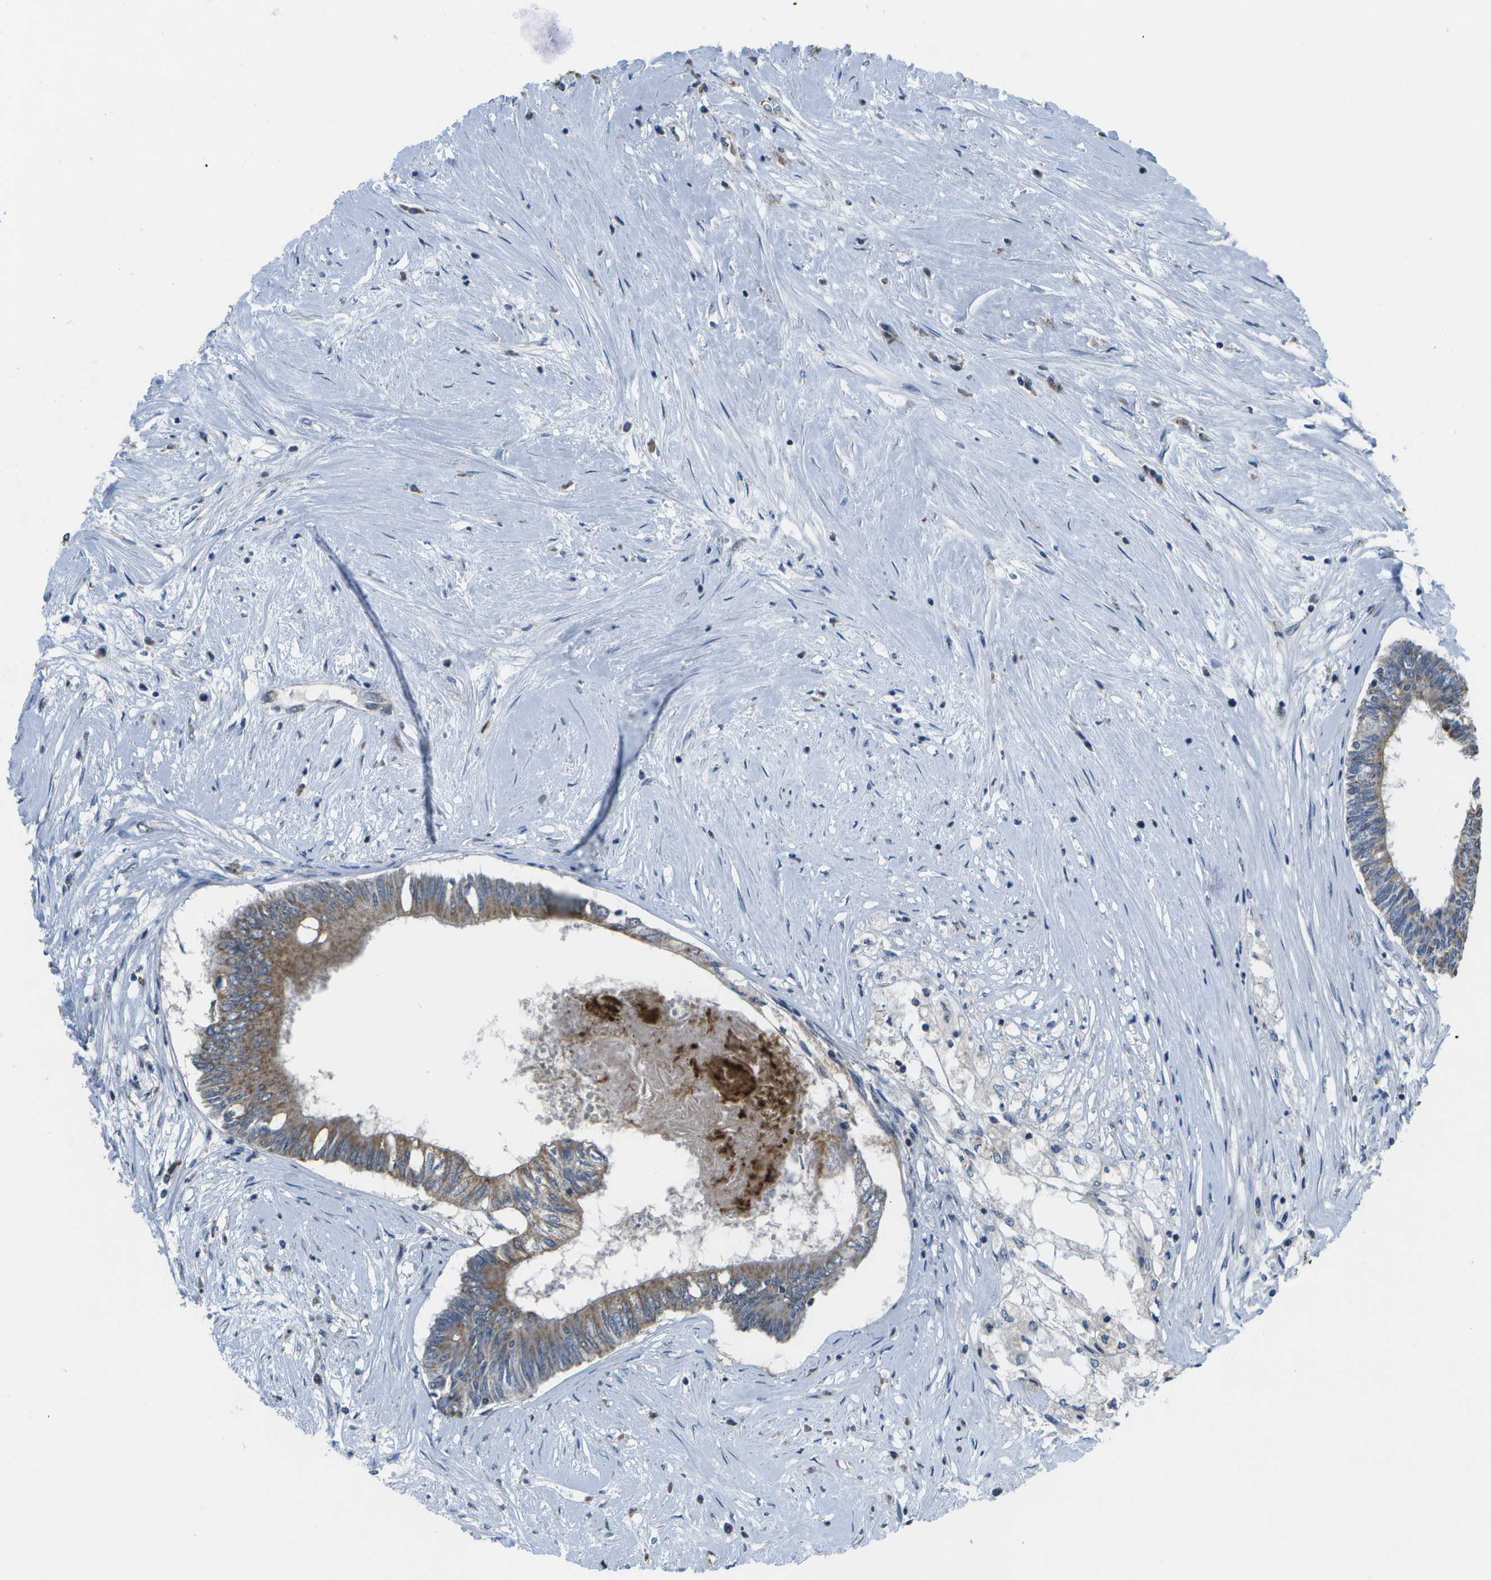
{"staining": {"intensity": "moderate", "quantity": ">75%", "location": "cytoplasmic/membranous"}, "tissue": "colorectal cancer", "cell_type": "Tumor cells", "image_type": "cancer", "snomed": [{"axis": "morphology", "description": "Adenocarcinoma, NOS"}, {"axis": "topography", "description": "Rectum"}], "caption": "Colorectal cancer (adenocarcinoma) stained with a brown dye shows moderate cytoplasmic/membranous positive expression in approximately >75% of tumor cells.", "gene": "GALNT15", "patient": {"sex": "male", "age": 63}}